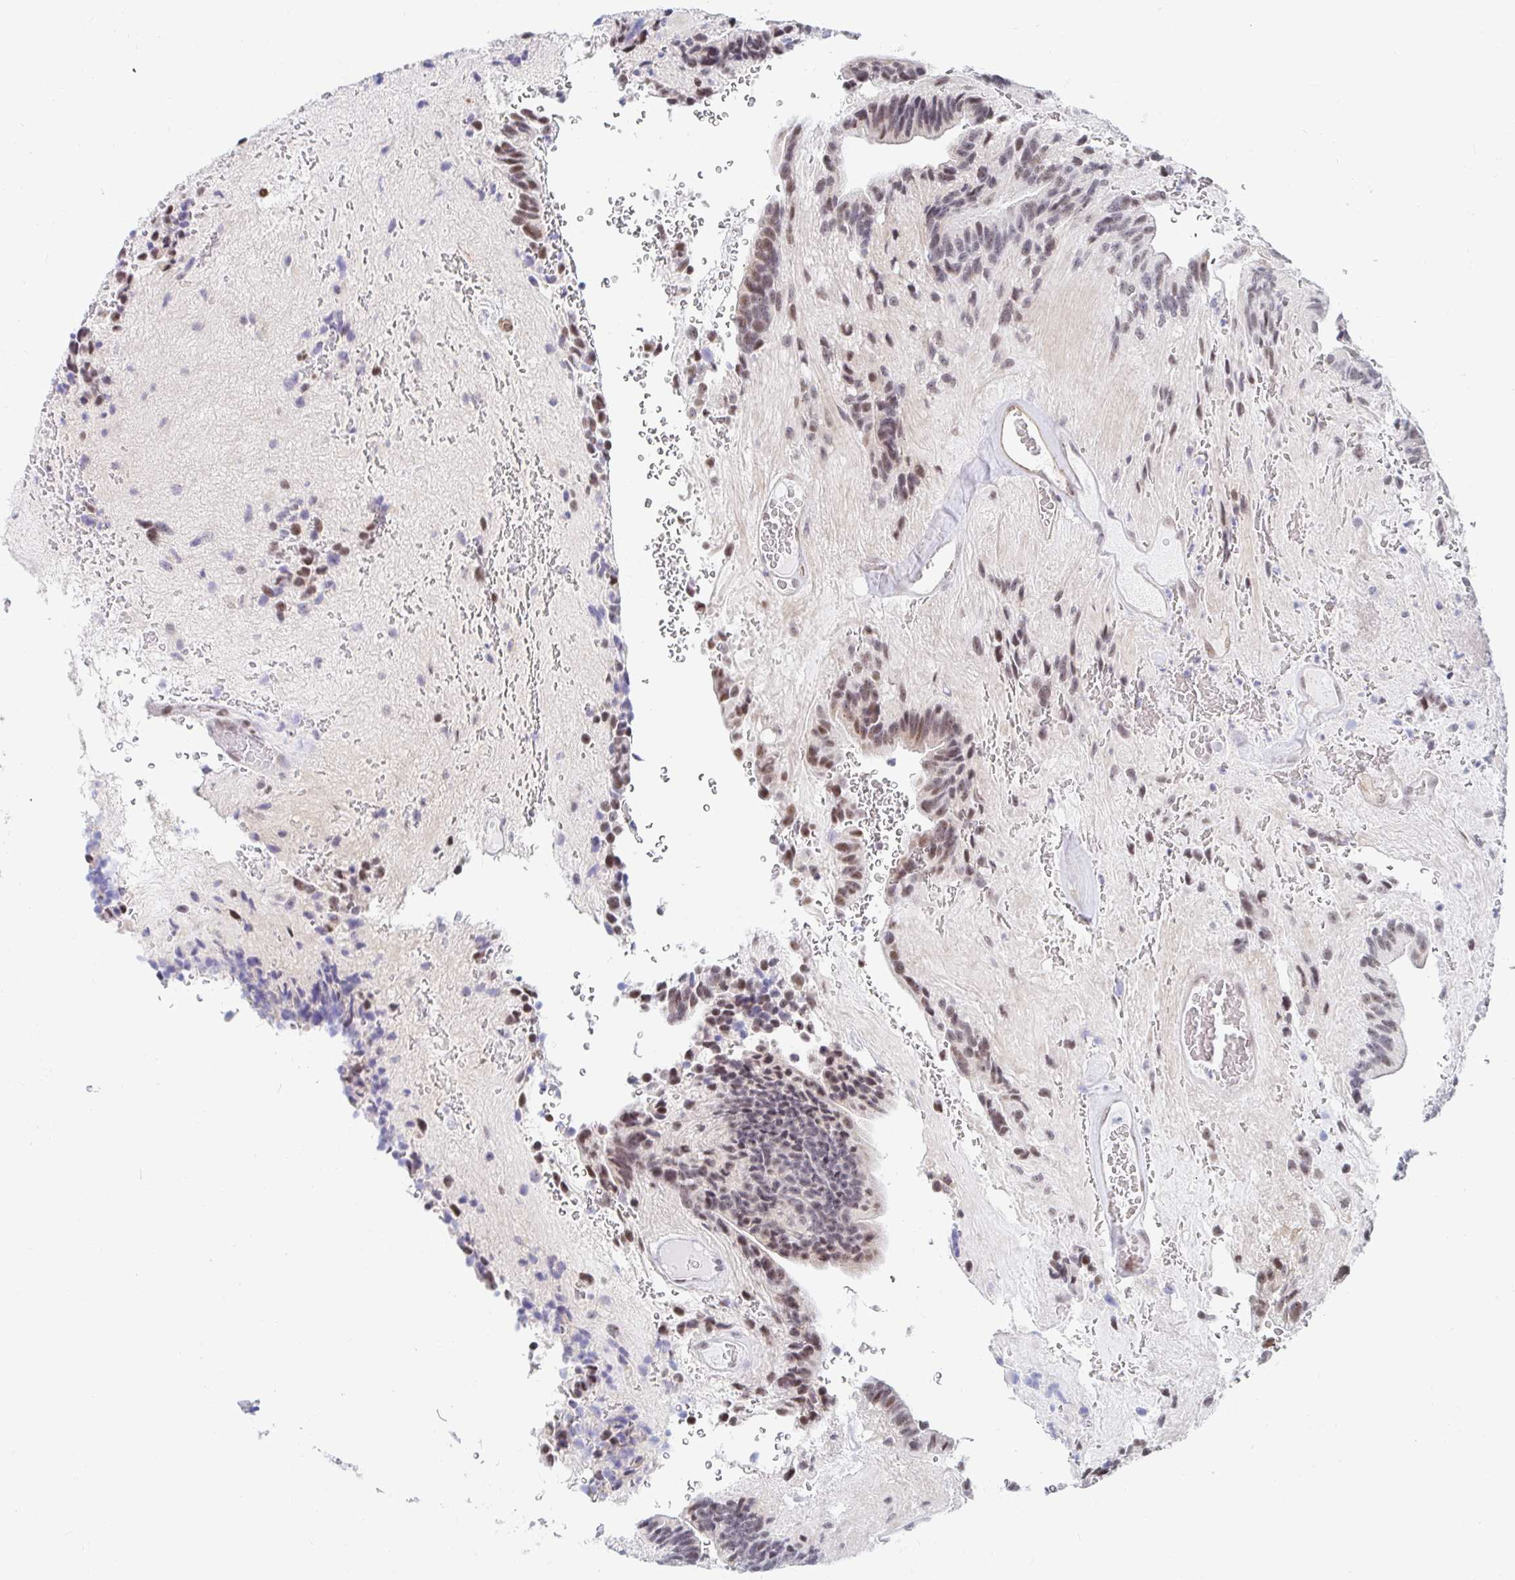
{"staining": {"intensity": "moderate", "quantity": "25%-75%", "location": "nuclear"}, "tissue": "glioma", "cell_type": "Tumor cells", "image_type": "cancer", "snomed": [{"axis": "morphology", "description": "Glioma, malignant, Low grade"}, {"axis": "topography", "description": "Brain"}], "caption": "Human malignant low-grade glioma stained with a protein marker shows moderate staining in tumor cells.", "gene": "COL28A1", "patient": {"sex": "male", "age": 31}}